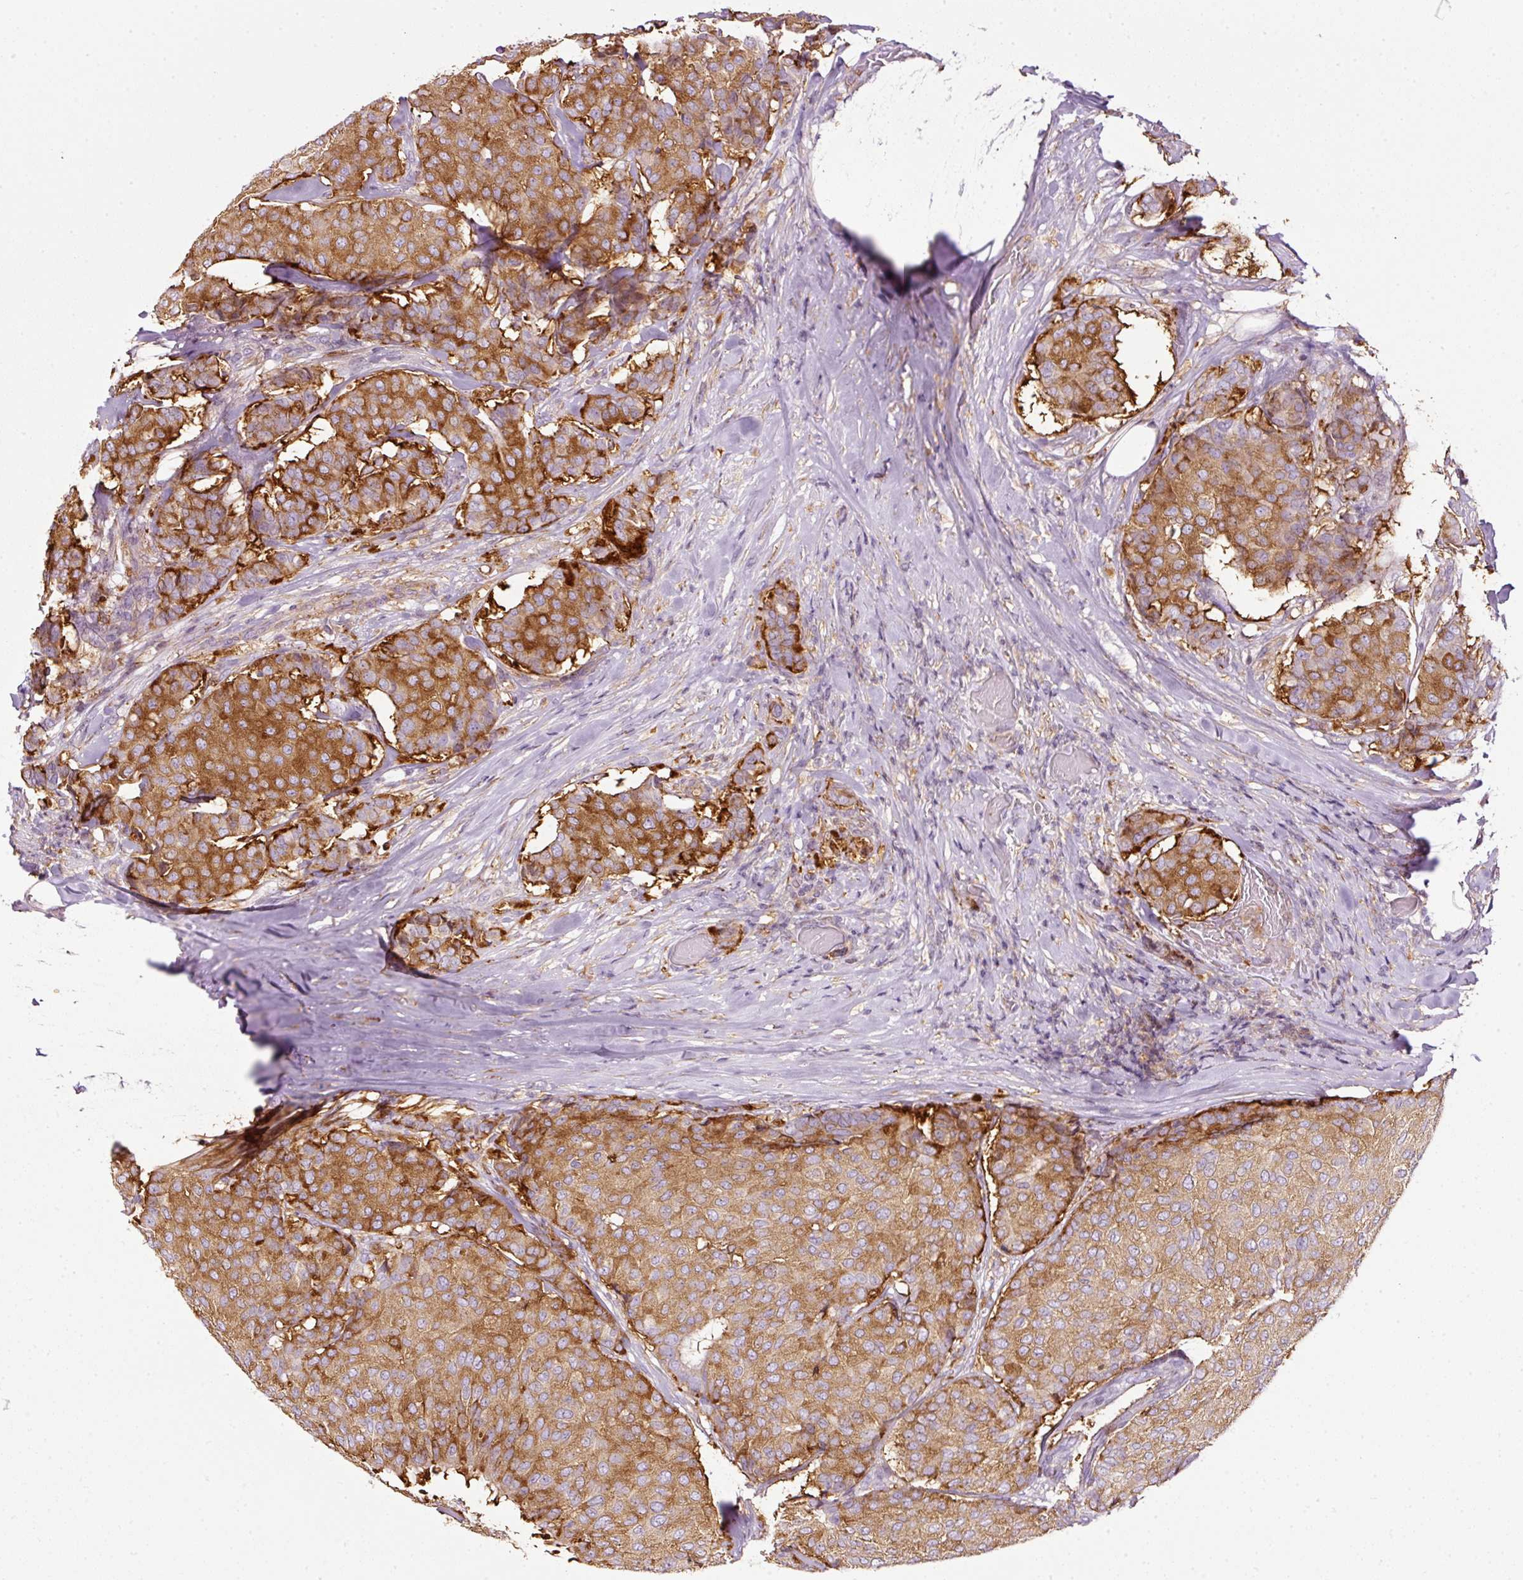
{"staining": {"intensity": "moderate", "quantity": ">75%", "location": "cytoplasmic/membranous"}, "tissue": "breast cancer", "cell_type": "Tumor cells", "image_type": "cancer", "snomed": [{"axis": "morphology", "description": "Duct carcinoma"}, {"axis": "topography", "description": "Breast"}], "caption": "Infiltrating ductal carcinoma (breast) stained for a protein shows moderate cytoplasmic/membranous positivity in tumor cells.", "gene": "SCNM1", "patient": {"sex": "female", "age": 75}}